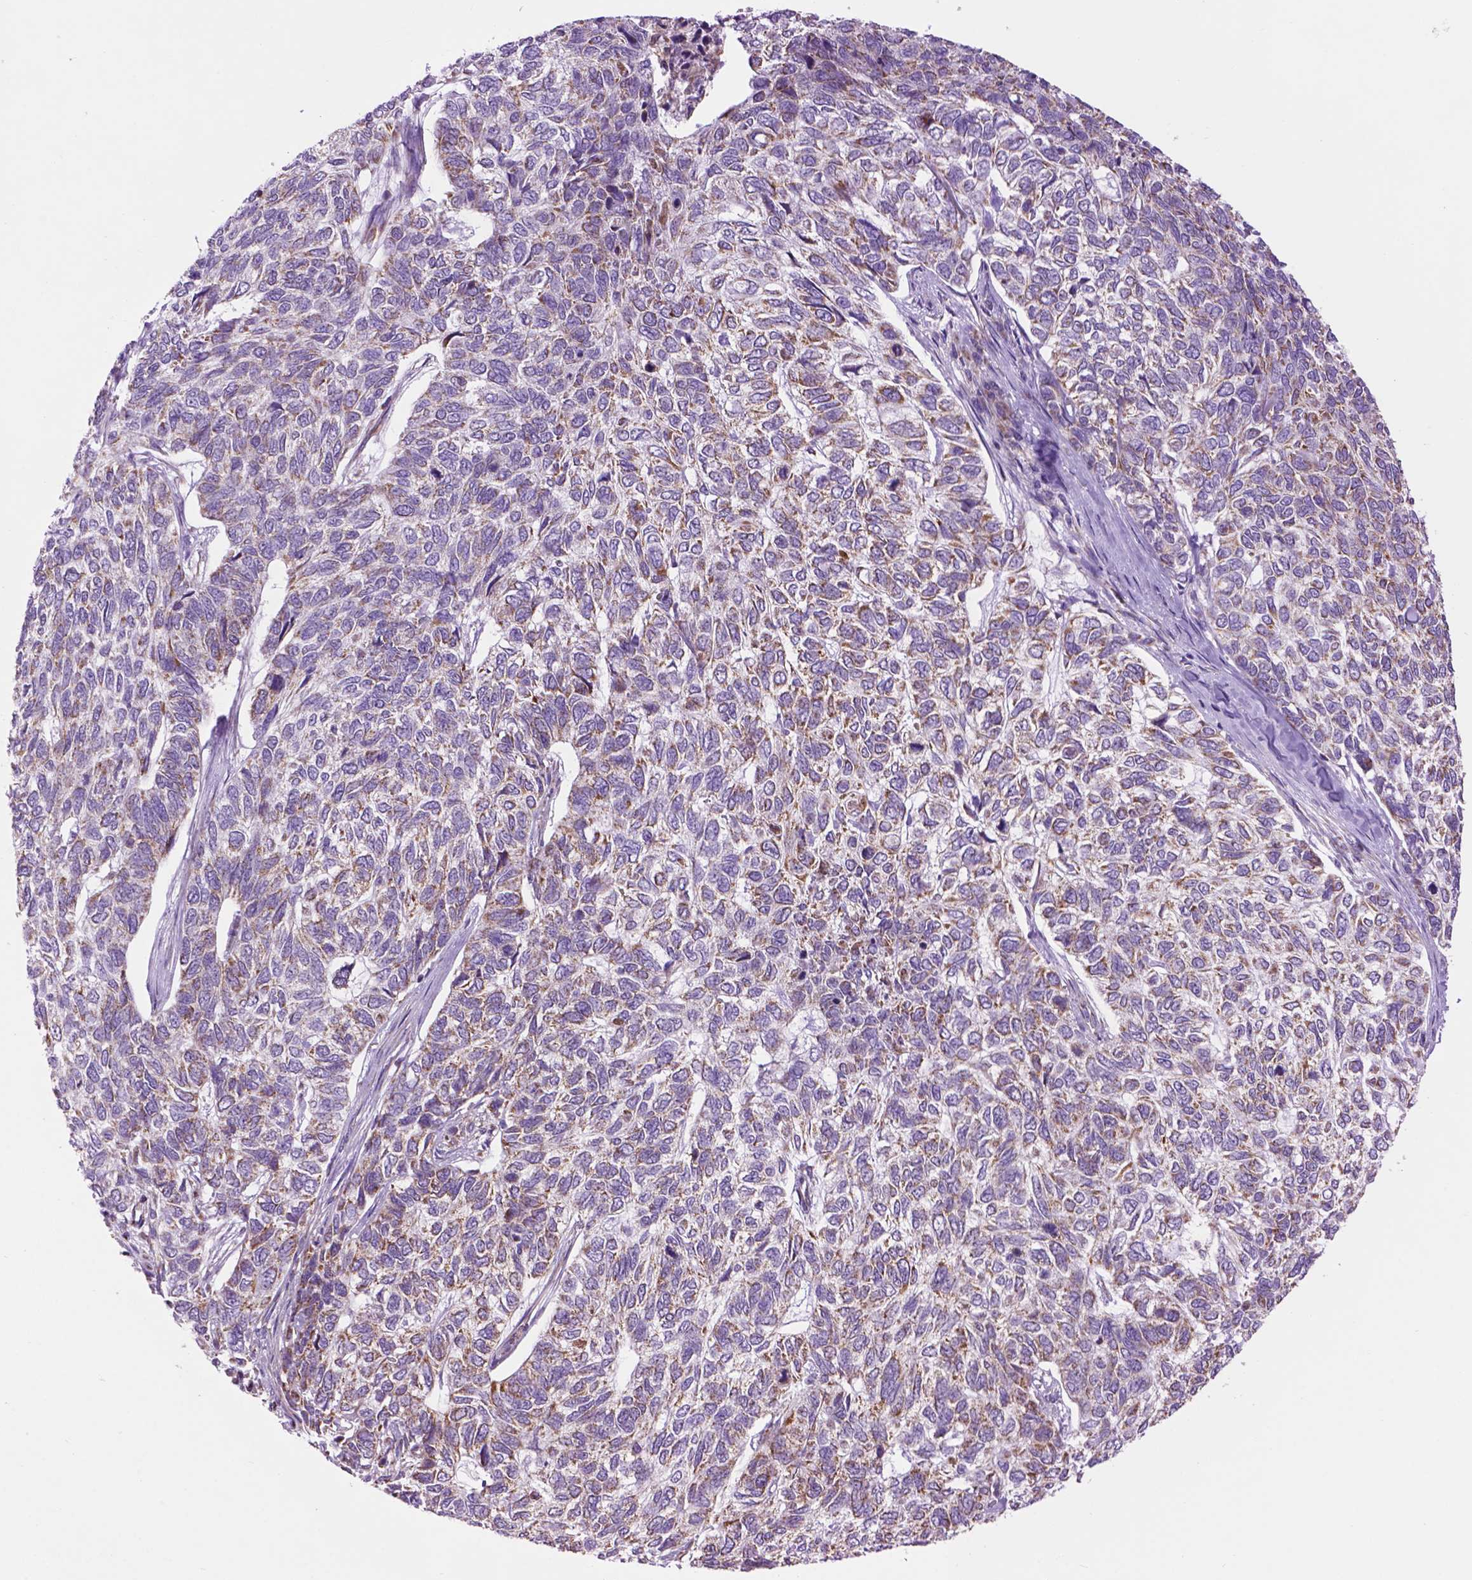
{"staining": {"intensity": "moderate", "quantity": "25%-75%", "location": "cytoplasmic/membranous"}, "tissue": "skin cancer", "cell_type": "Tumor cells", "image_type": "cancer", "snomed": [{"axis": "morphology", "description": "Basal cell carcinoma"}, {"axis": "topography", "description": "Skin"}], "caption": "The histopathology image demonstrates immunohistochemical staining of skin basal cell carcinoma. There is moderate cytoplasmic/membranous expression is identified in approximately 25%-75% of tumor cells.", "gene": "PYCR3", "patient": {"sex": "female", "age": 65}}